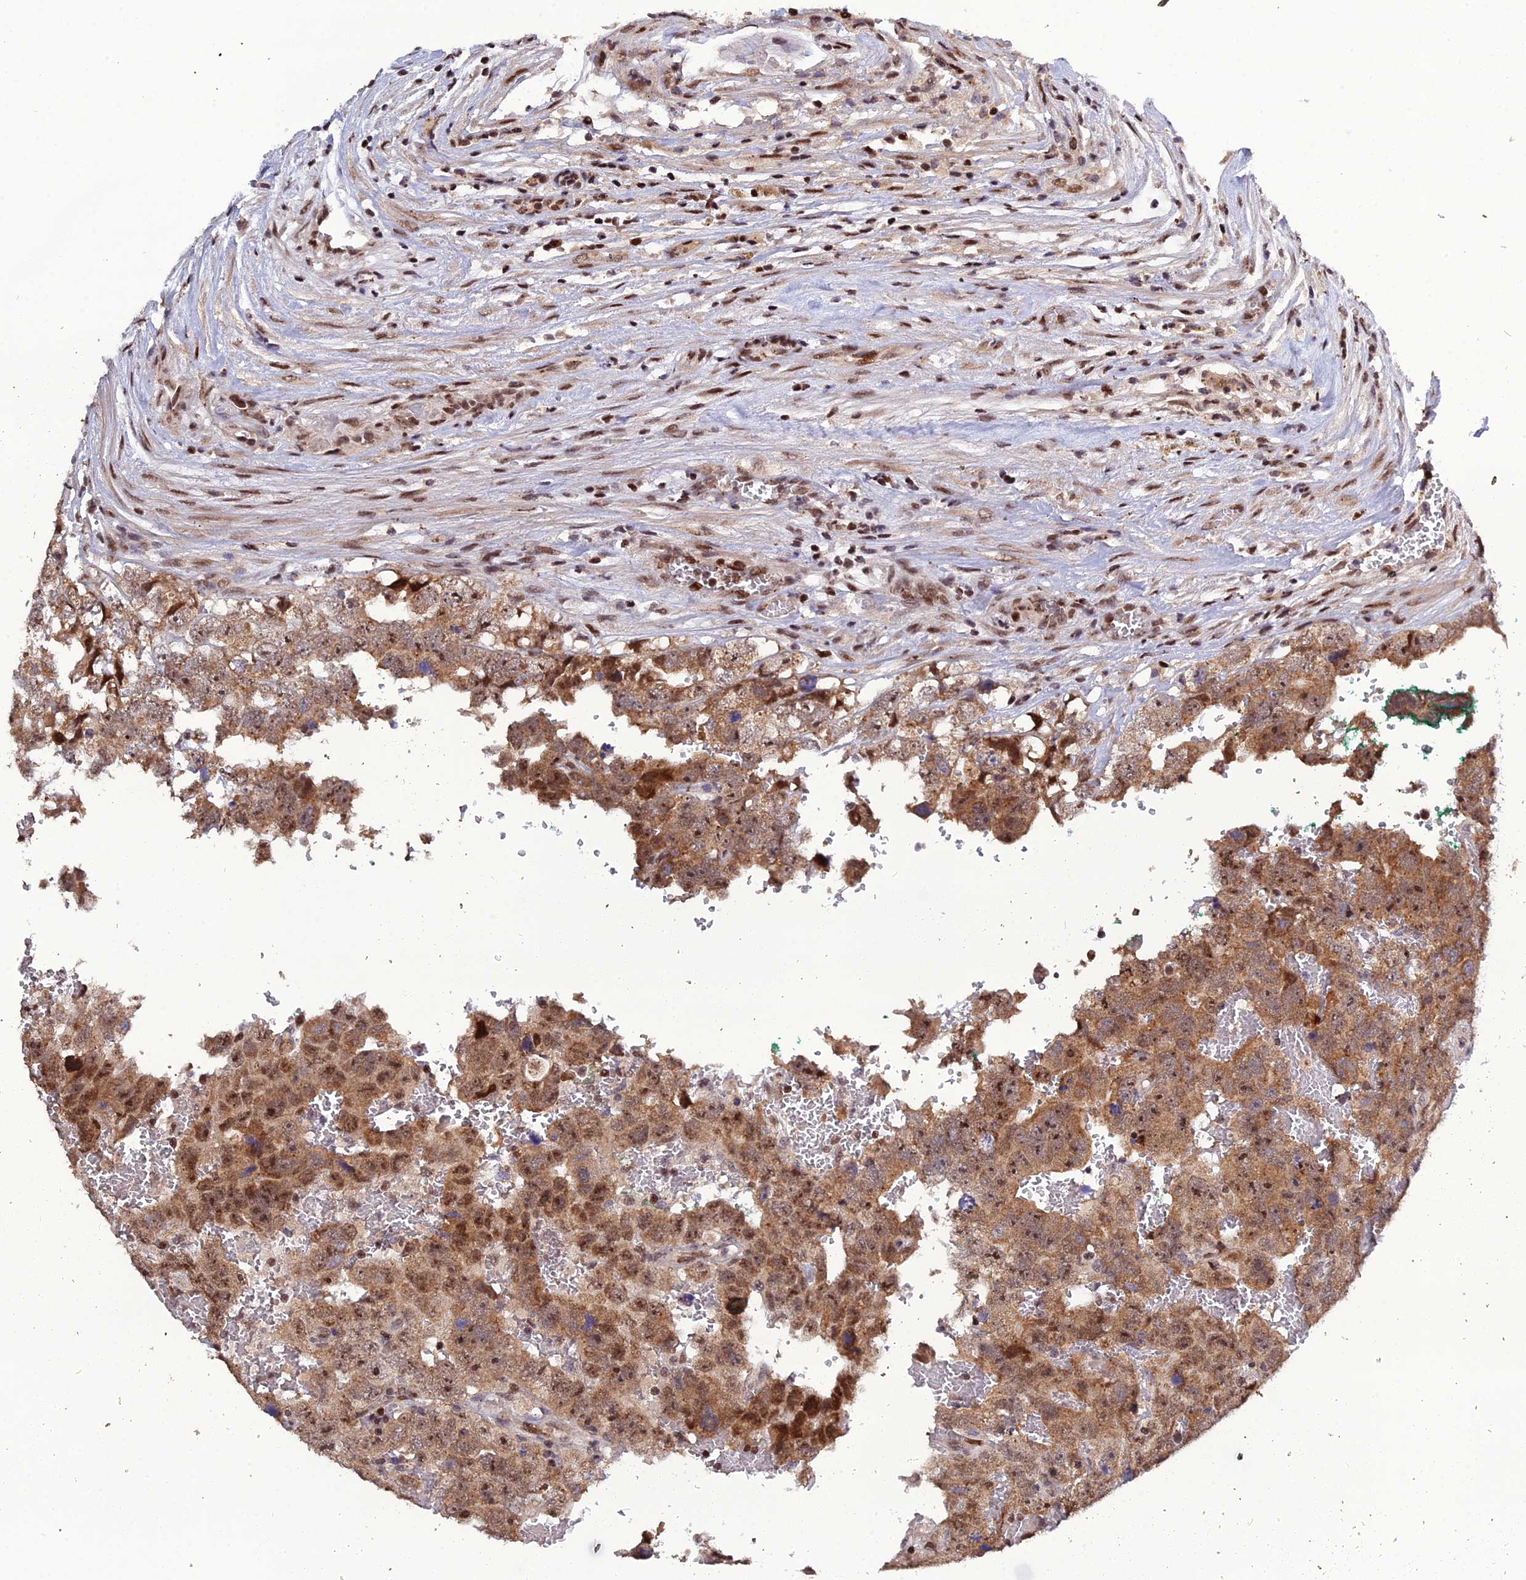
{"staining": {"intensity": "moderate", "quantity": ">75%", "location": "cytoplasmic/membranous,nuclear"}, "tissue": "testis cancer", "cell_type": "Tumor cells", "image_type": "cancer", "snomed": [{"axis": "morphology", "description": "Carcinoma, Embryonal, NOS"}, {"axis": "topography", "description": "Testis"}], "caption": "Immunohistochemical staining of human testis cancer demonstrates medium levels of moderate cytoplasmic/membranous and nuclear protein expression in about >75% of tumor cells.", "gene": "ARL2", "patient": {"sex": "male", "age": 45}}